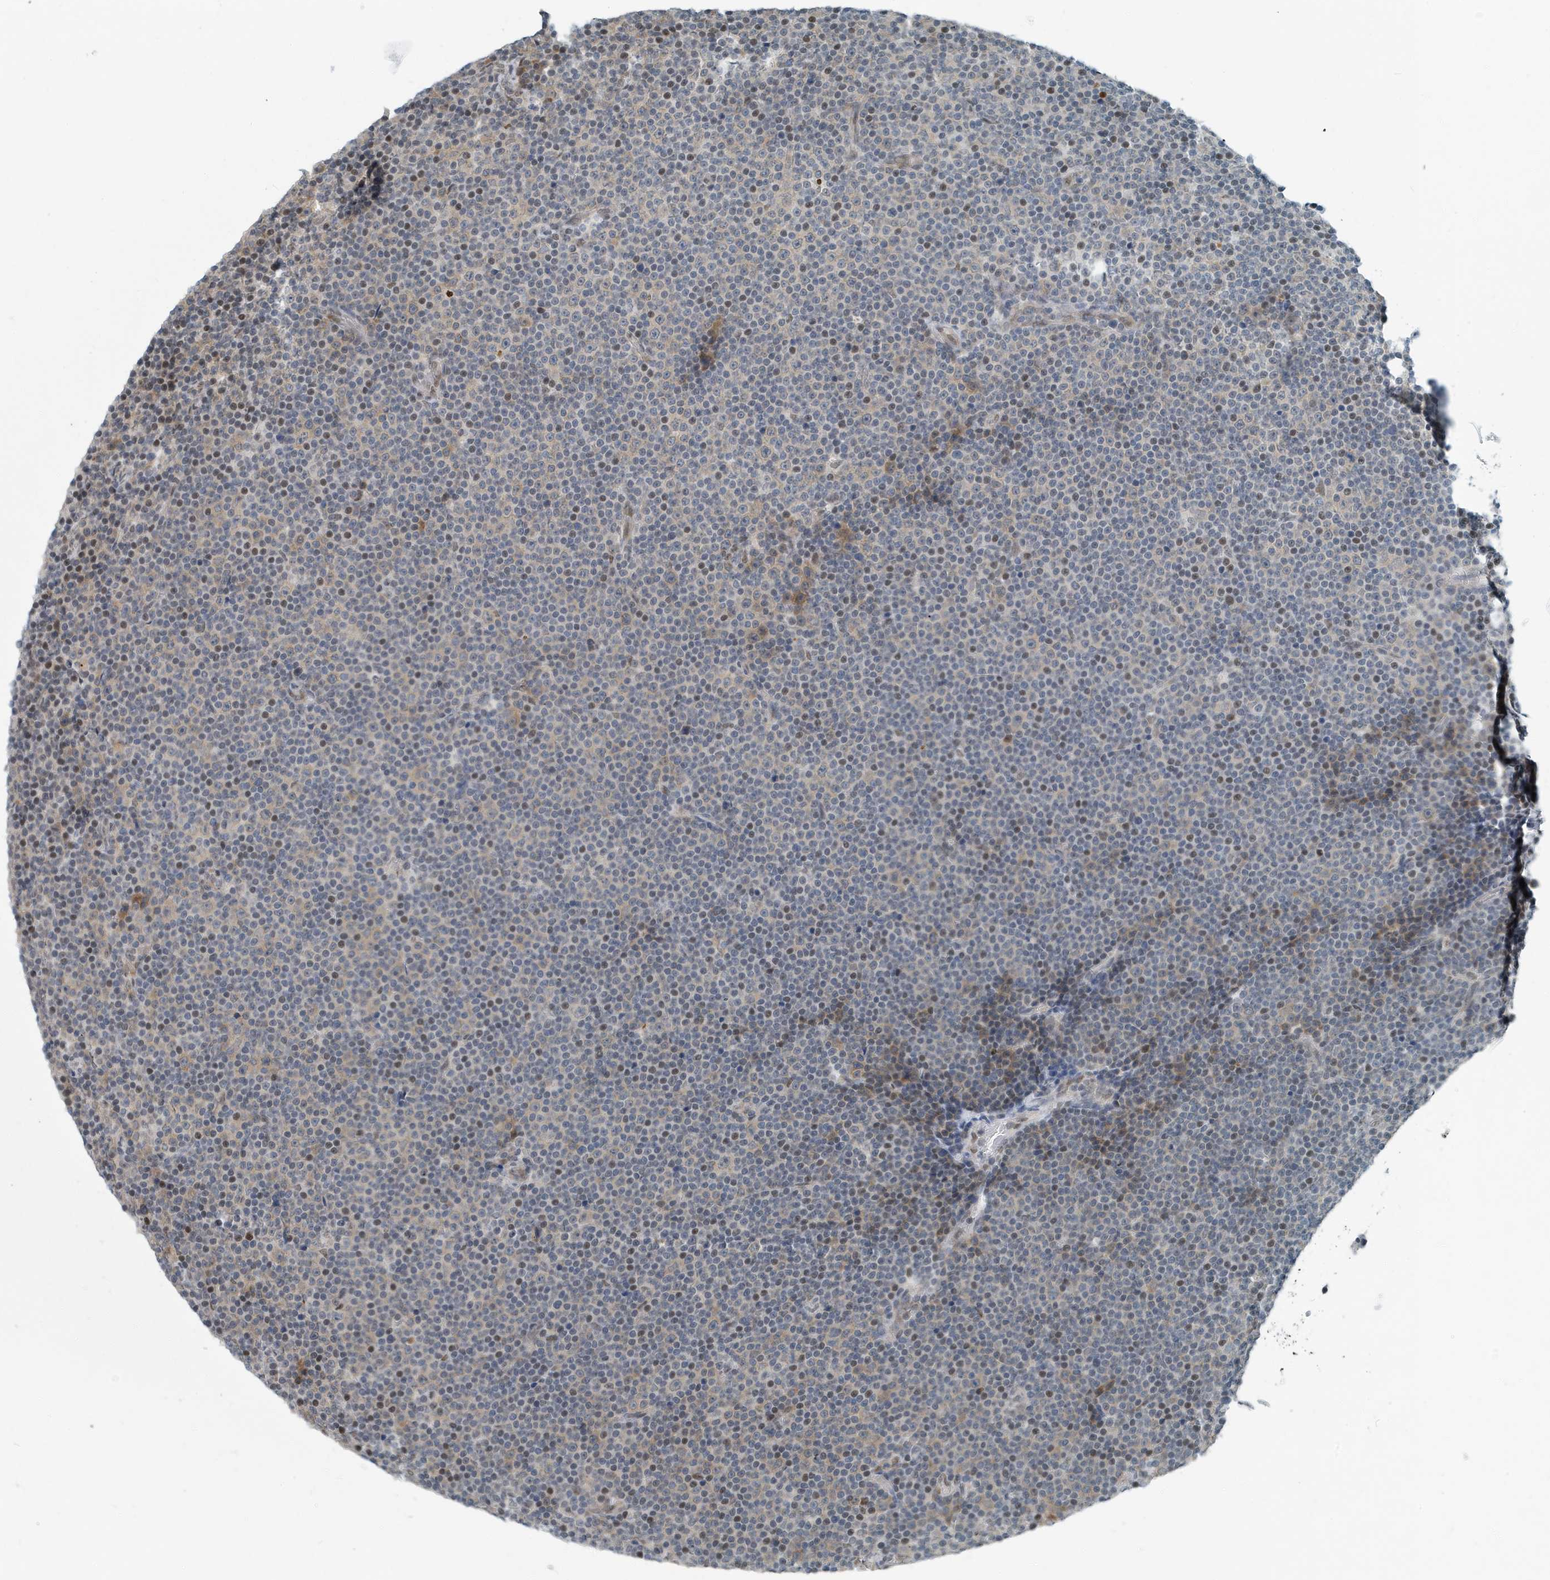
{"staining": {"intensity": "moderate", "quantity": "<25%", "location": "nuclear"}, "tissue": "lymphoma", "cell_type": "Tumor cells", "image_type": "cancer", "snomed": [{"axis": "morphology", "description": "Malignant lymphoma, non-Hodgkin's type, Low grade"}, {"axis": "topography", "description": "Lymph node"}], "caption": "Moderate nuclear expression is seen in about <25% of tumor cells in lymphoma. (IHC, brightfield microscopy, high magnification).", "gene": "KIF15", "patient": {"sex": "female", "age": 67}}